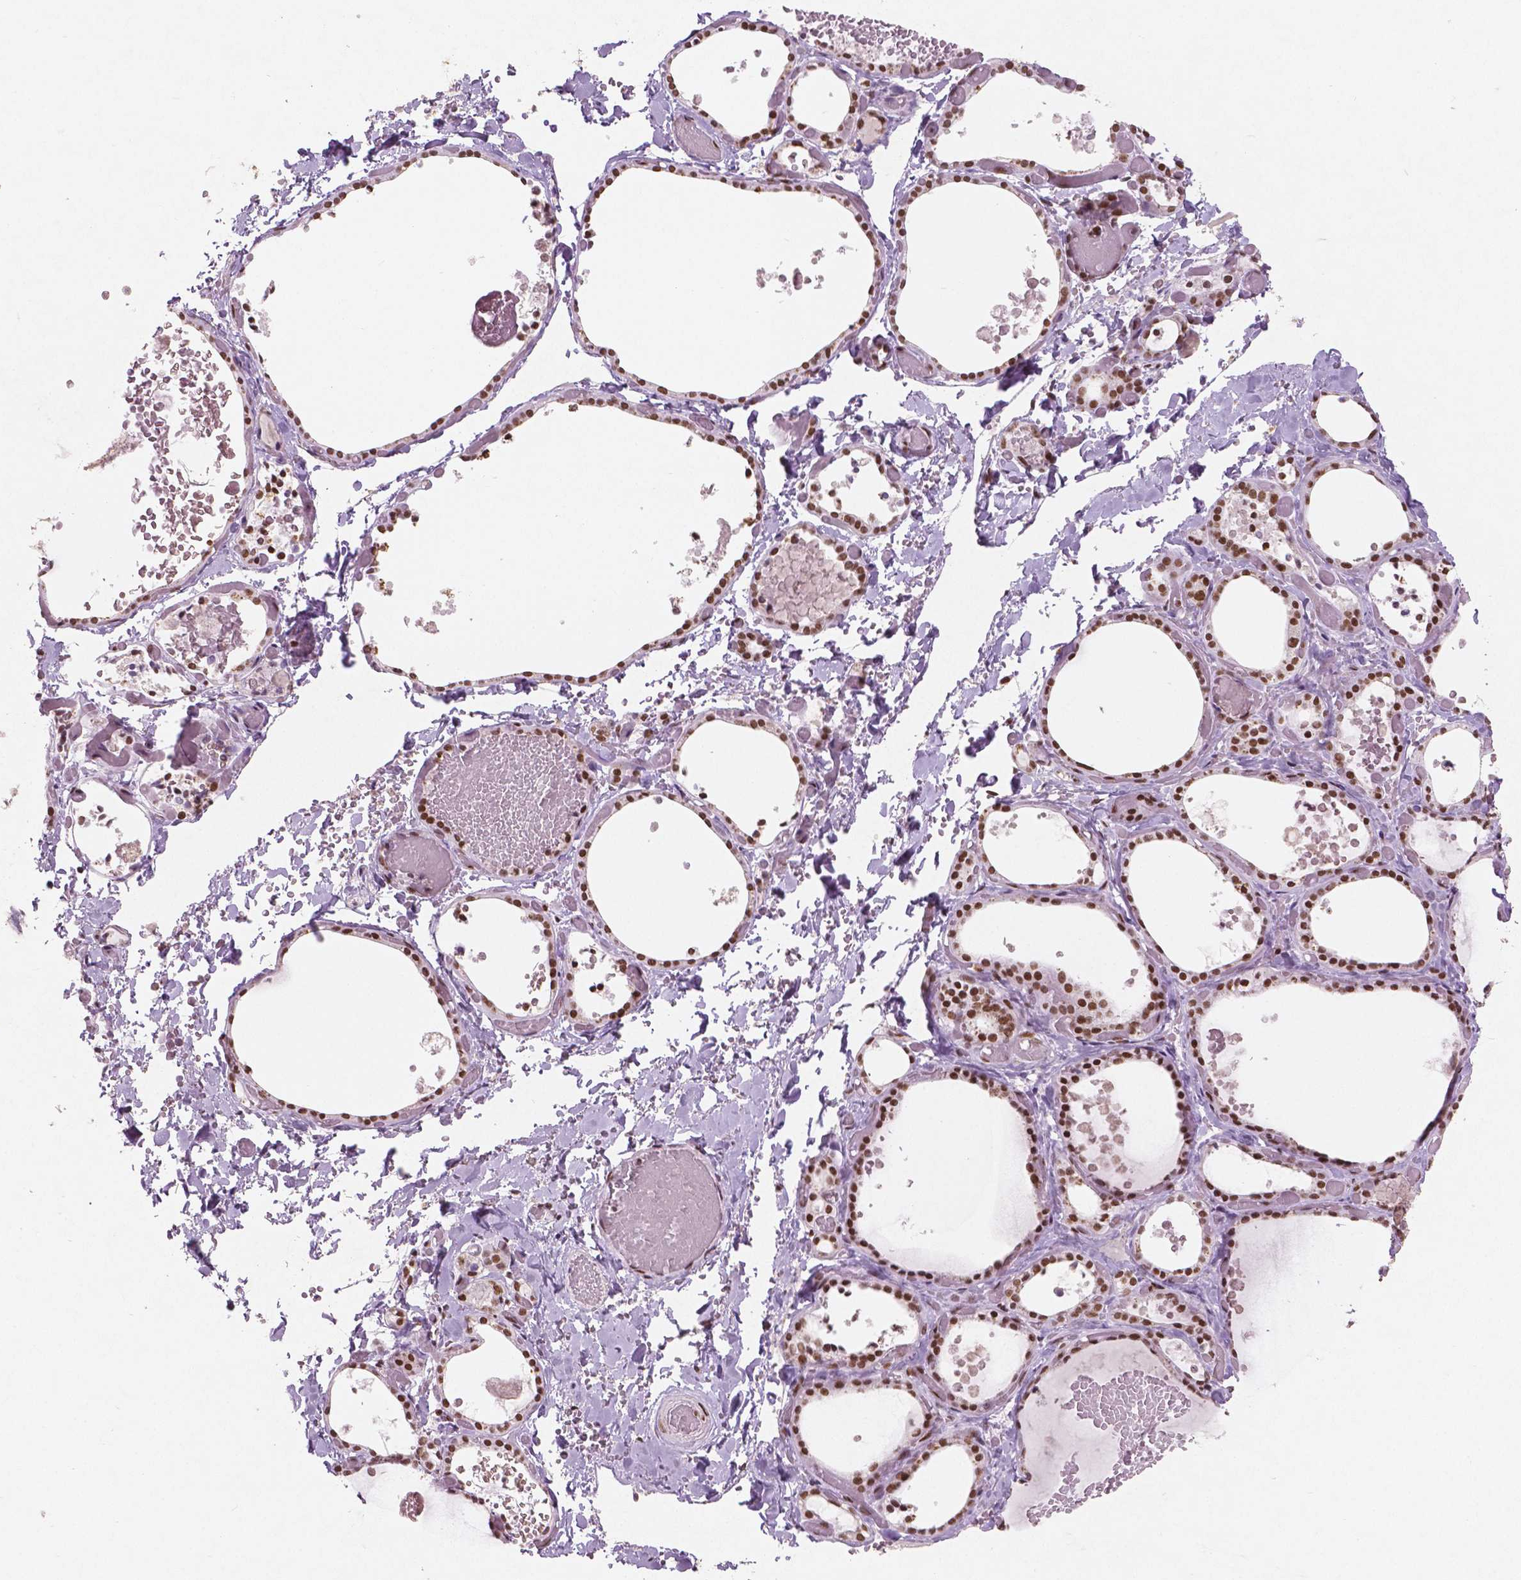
{"staining": {"intensity": "strong", "quantity": ">75%", "location": "nuclear"}, "tissue": "thyroid gland", "cell_type": "Glandular cells", "image_type": "normal", "snomed": [{"axis": "morphology", "description": "Normal tissue, NOS"}, {"axis": "topography", "description": "Thyroid gland"}], "caption": "This micrograph reveals normal thyroid gland stained with immunohistochemistry to label a protein in brown. The nuclear of glandular cells show strong positivity for the protein. Nuclei are counter-stained blue.", "gene": "BRD4", "patient": {"sex": "female", "age": 56}}